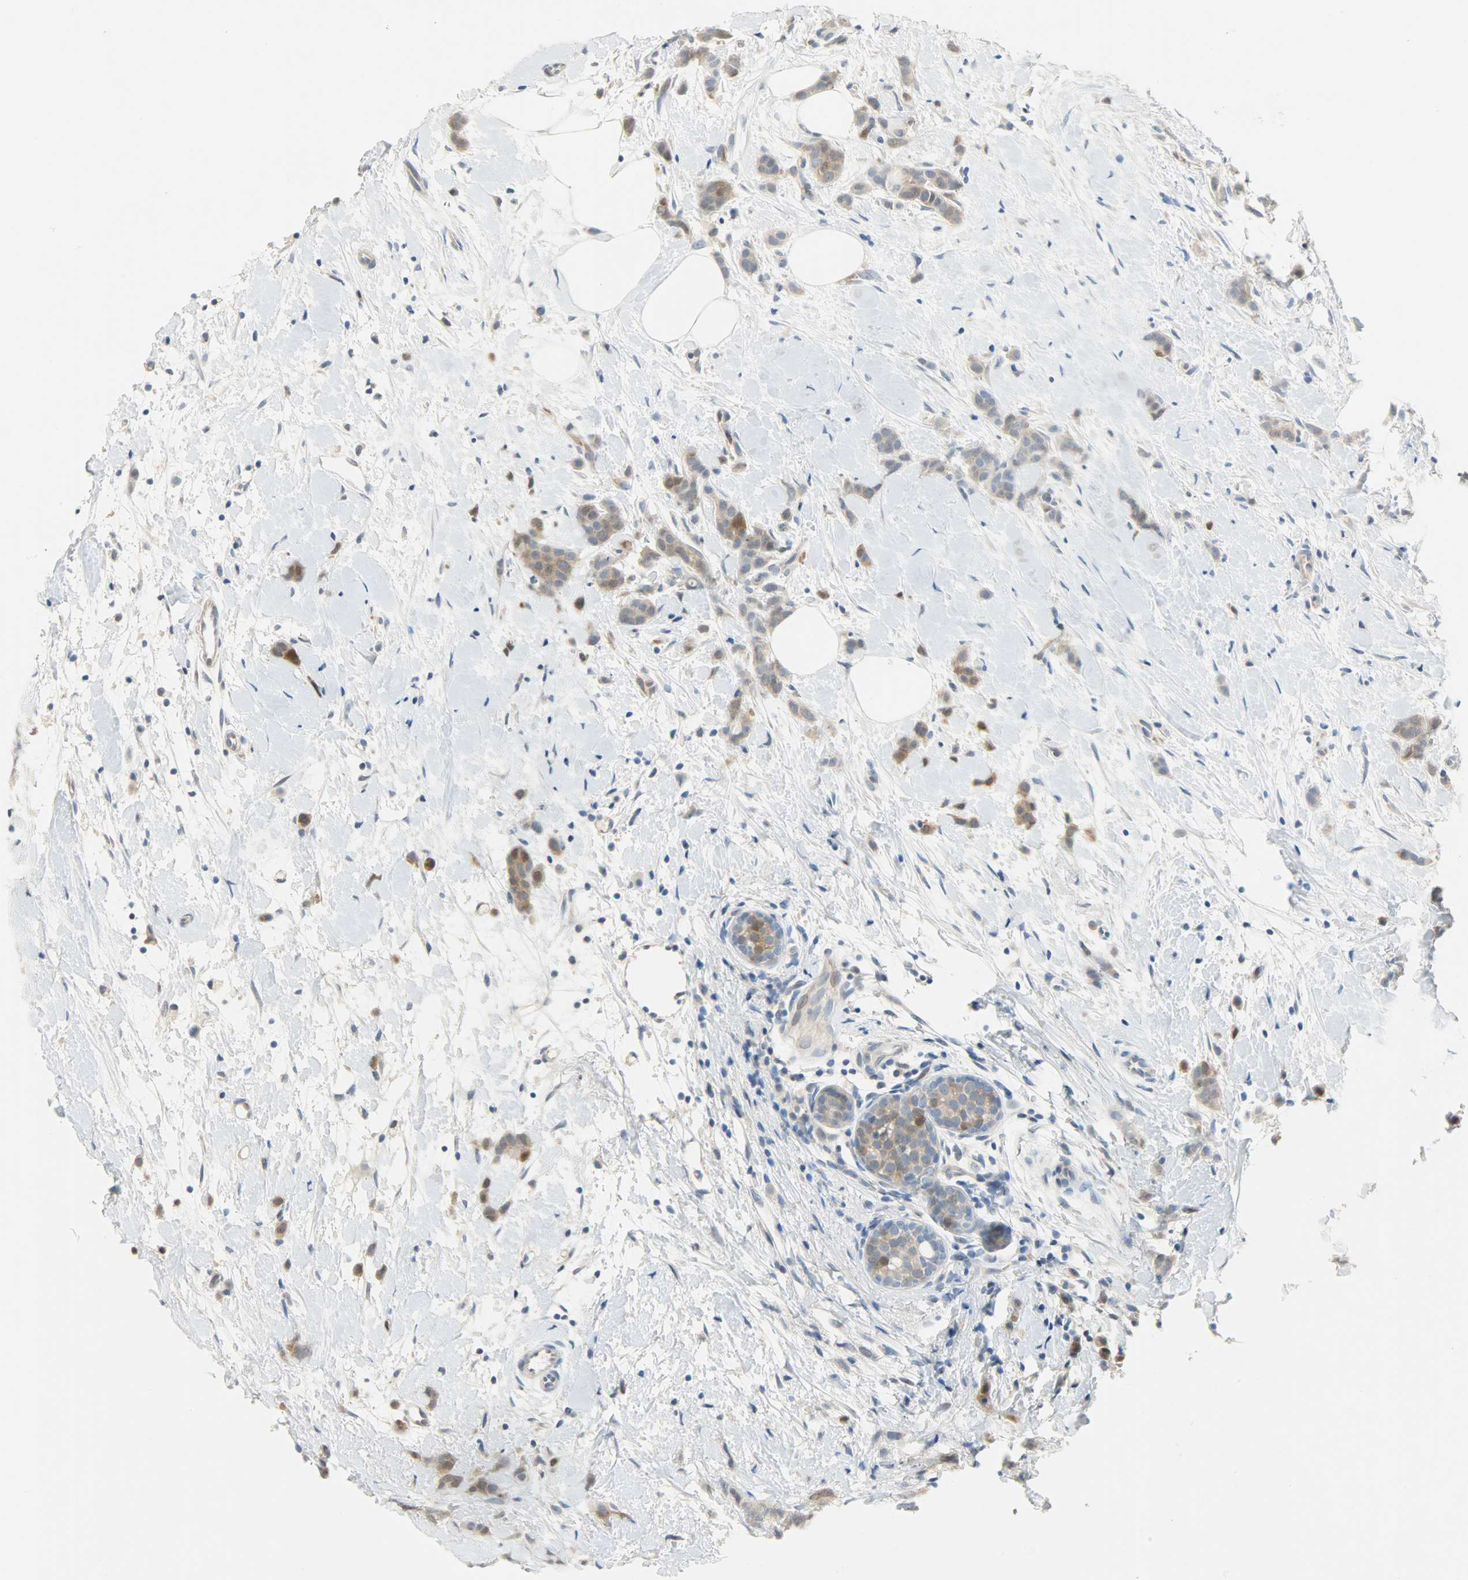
{"staining": {"intensity": "weak", "quantity": ">75%", "location": "cytoplasmic/membranous,nuclear"}, "tissue": "breast cancer", "cell_type": "Tumor cells", "image_type": "cancer", "snomed": [{"axis": "morphology", "description": "Lobular carcinoma, in situ"}, {"axis": "morphology", "description": "Lobular carcinoma"}, {"axis": "topography", "description": "Breast"}], "caption": "High-power microscopy captured an immunohistochemistry (IHC) histopathology image of lobular carcinoma in situ (breast), revealing weak cytoplasmic/membranous and nuclear expression in about >75% of tumor cells. (DAB (3,3'-diaminobenzidine) IHC with brightfield microscopy, high magnification).", "gene": "EIF4EBP1", "patient": {"sex": "female", "age": 41}}